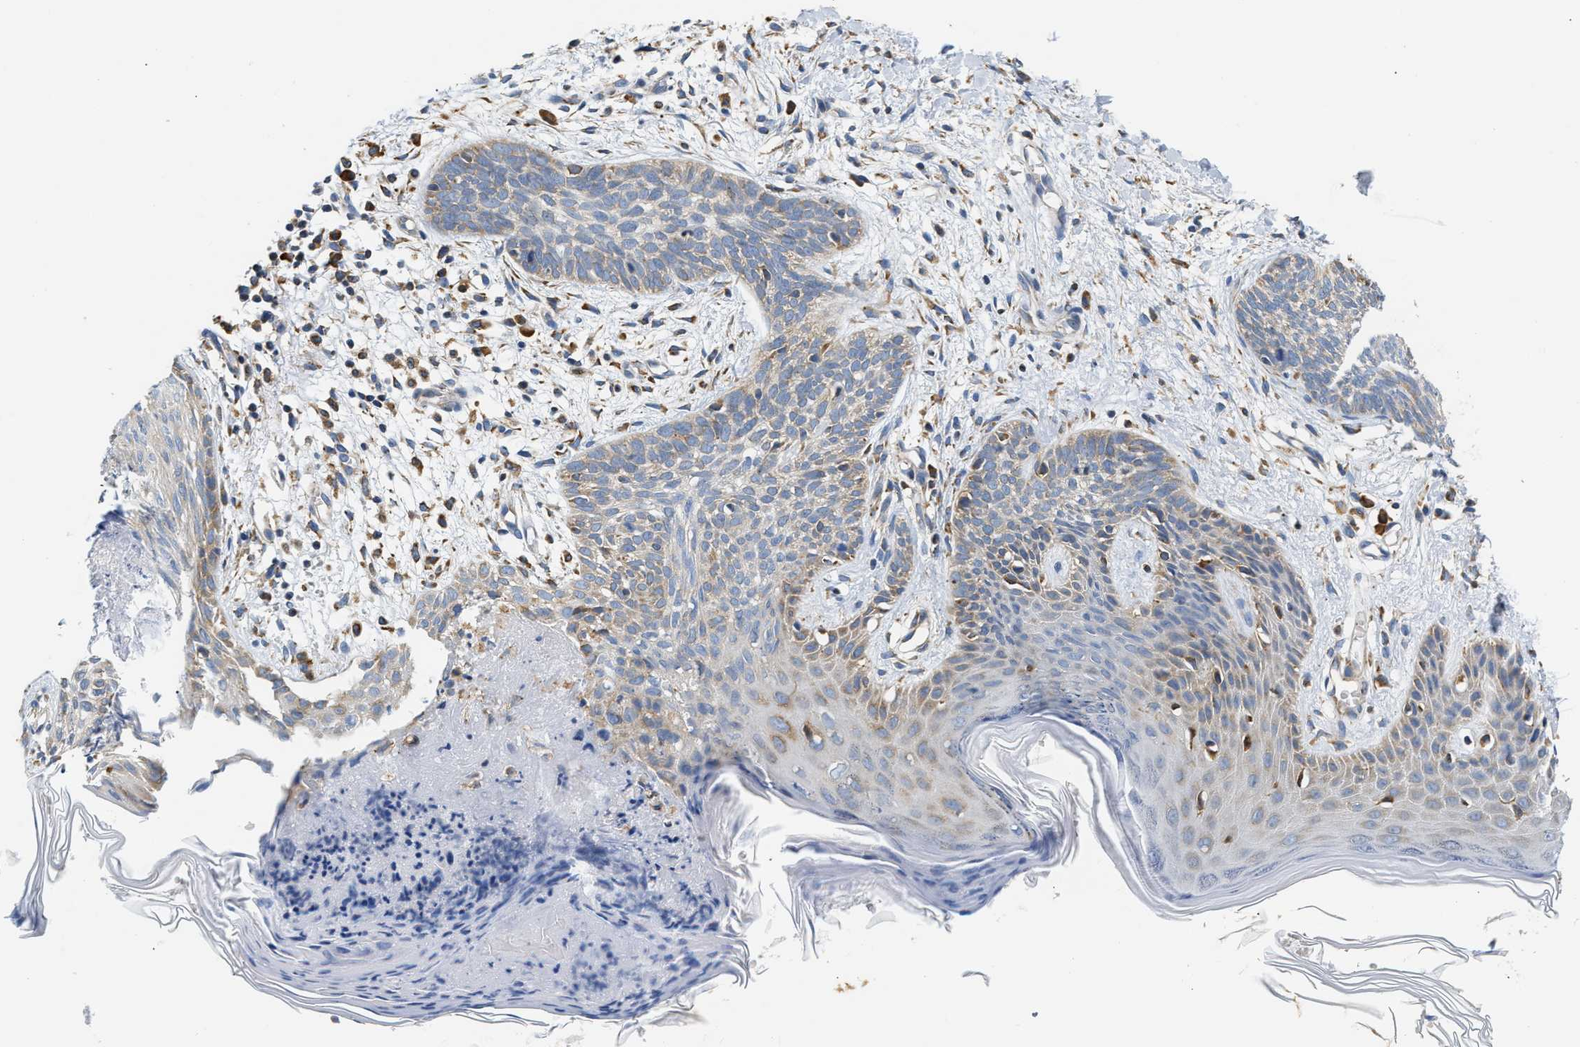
{"staining": {"intensity": "weak", "quantity": "<25%", "location": "cytoplasmic/membranous"}, "tissue": "skin cancer", "cell_type": "Tumor cells", "image_type": "cancer", "snomed": [{"axis": "morphology", "description": "Basal cell carcinoma"}, {"axis": "topography", "description": "Skin"}], "caption": "DAB (3,3'-diaminobenzidine) immunohistochemical staining of basal cell carcinoma (skin) demonstrates no significant expression in tumor cells.", "gene": "HDHD3", "patient": {"sex": "female", "age": 59}}